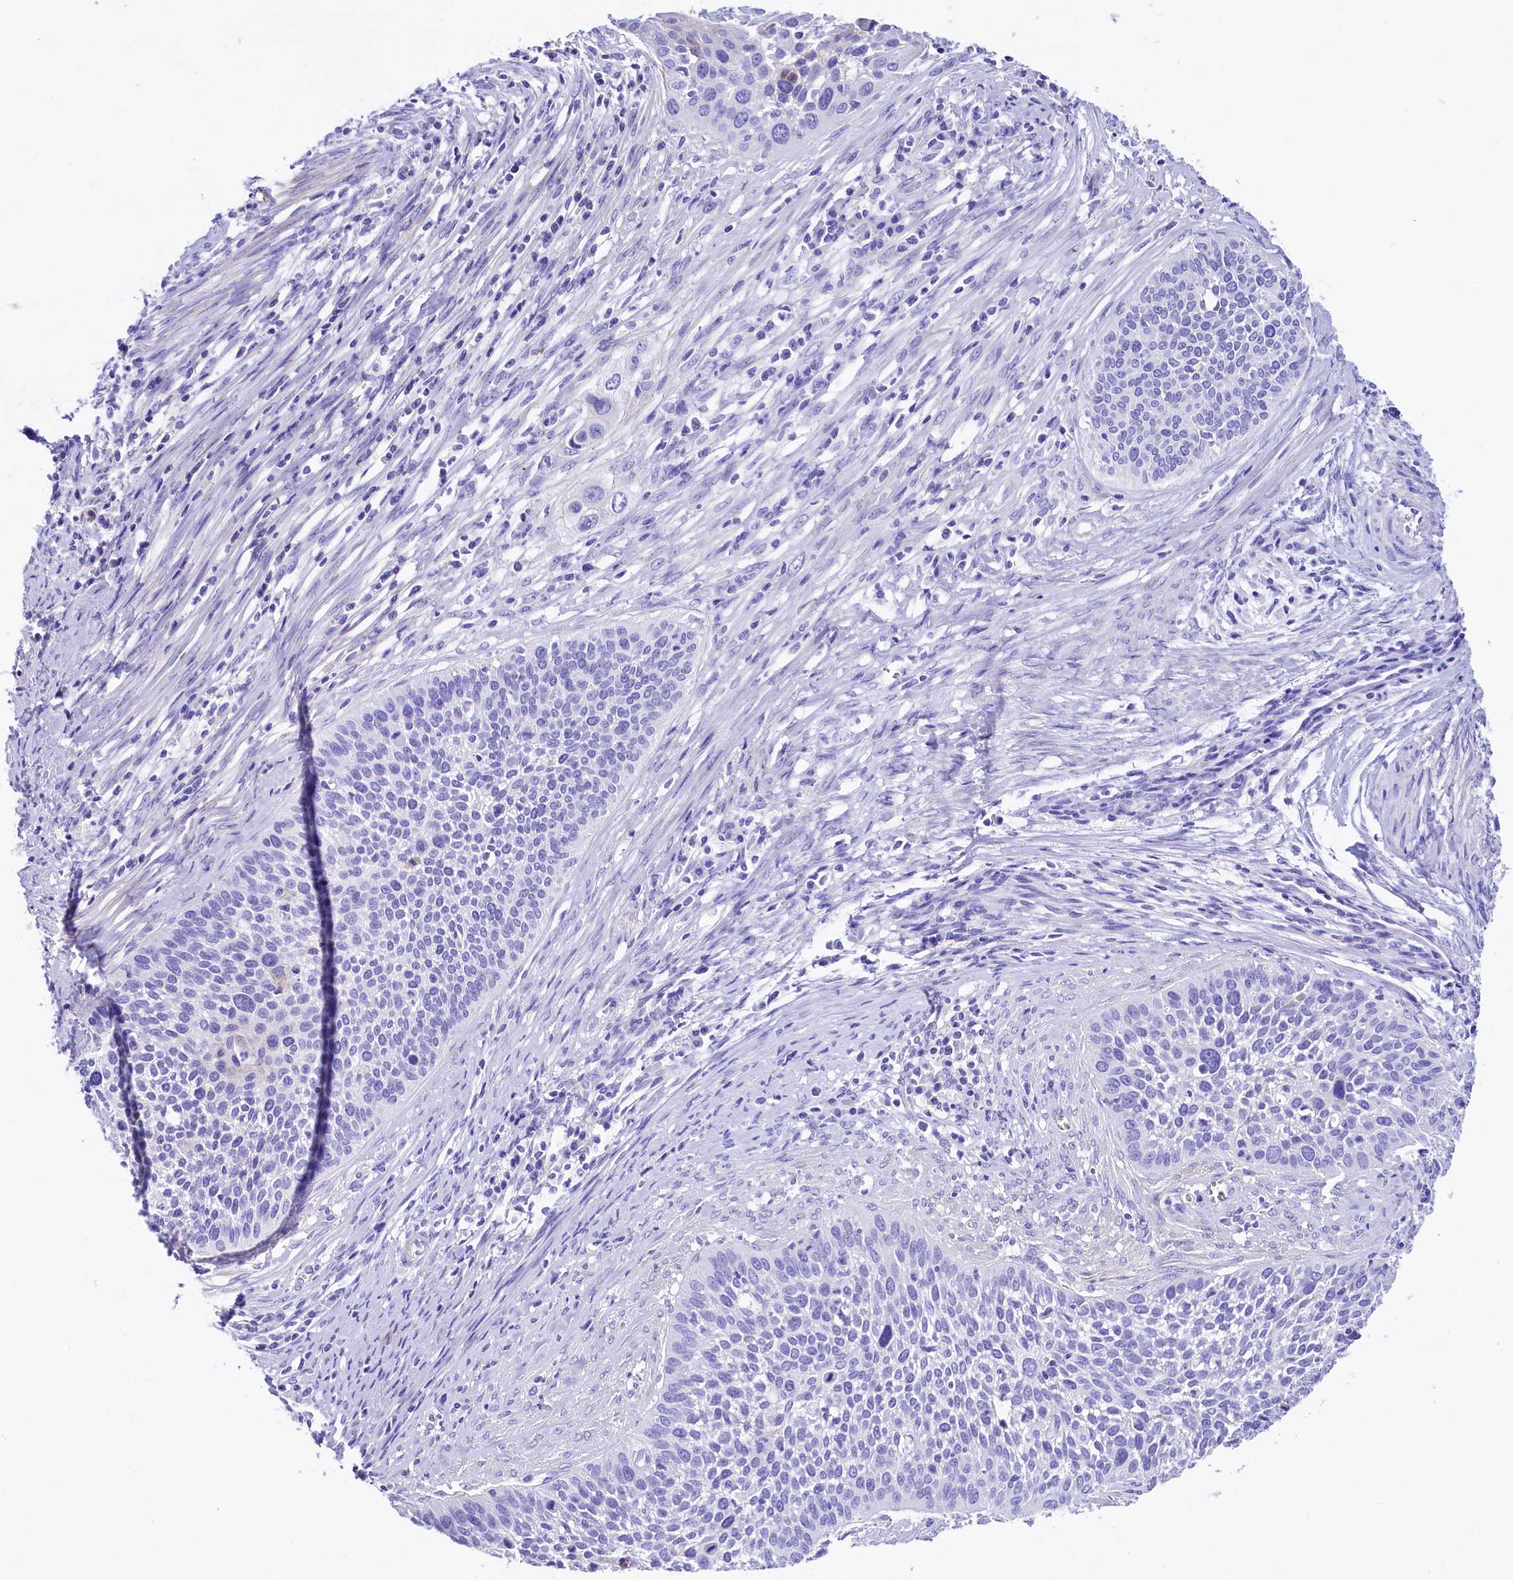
{"staining": {"intensity": "negative", "quantity": "none", "location": "none"}, "tissue": "cervical cancer", "cell_type": "Tumor cells", "image_type": "cancer", "snomed": [{"axis": "morphology", "description": "Squamous cell carcinoma, NOS"}, {"axis": "topography", "description": "Cervix"}], "caption": "An IHC image of cervical cancer is shown. There is no staining in tumor cells of cervical cancer.", "gene": "RBP3", "patient": {"sex": "female", "age": 34}}